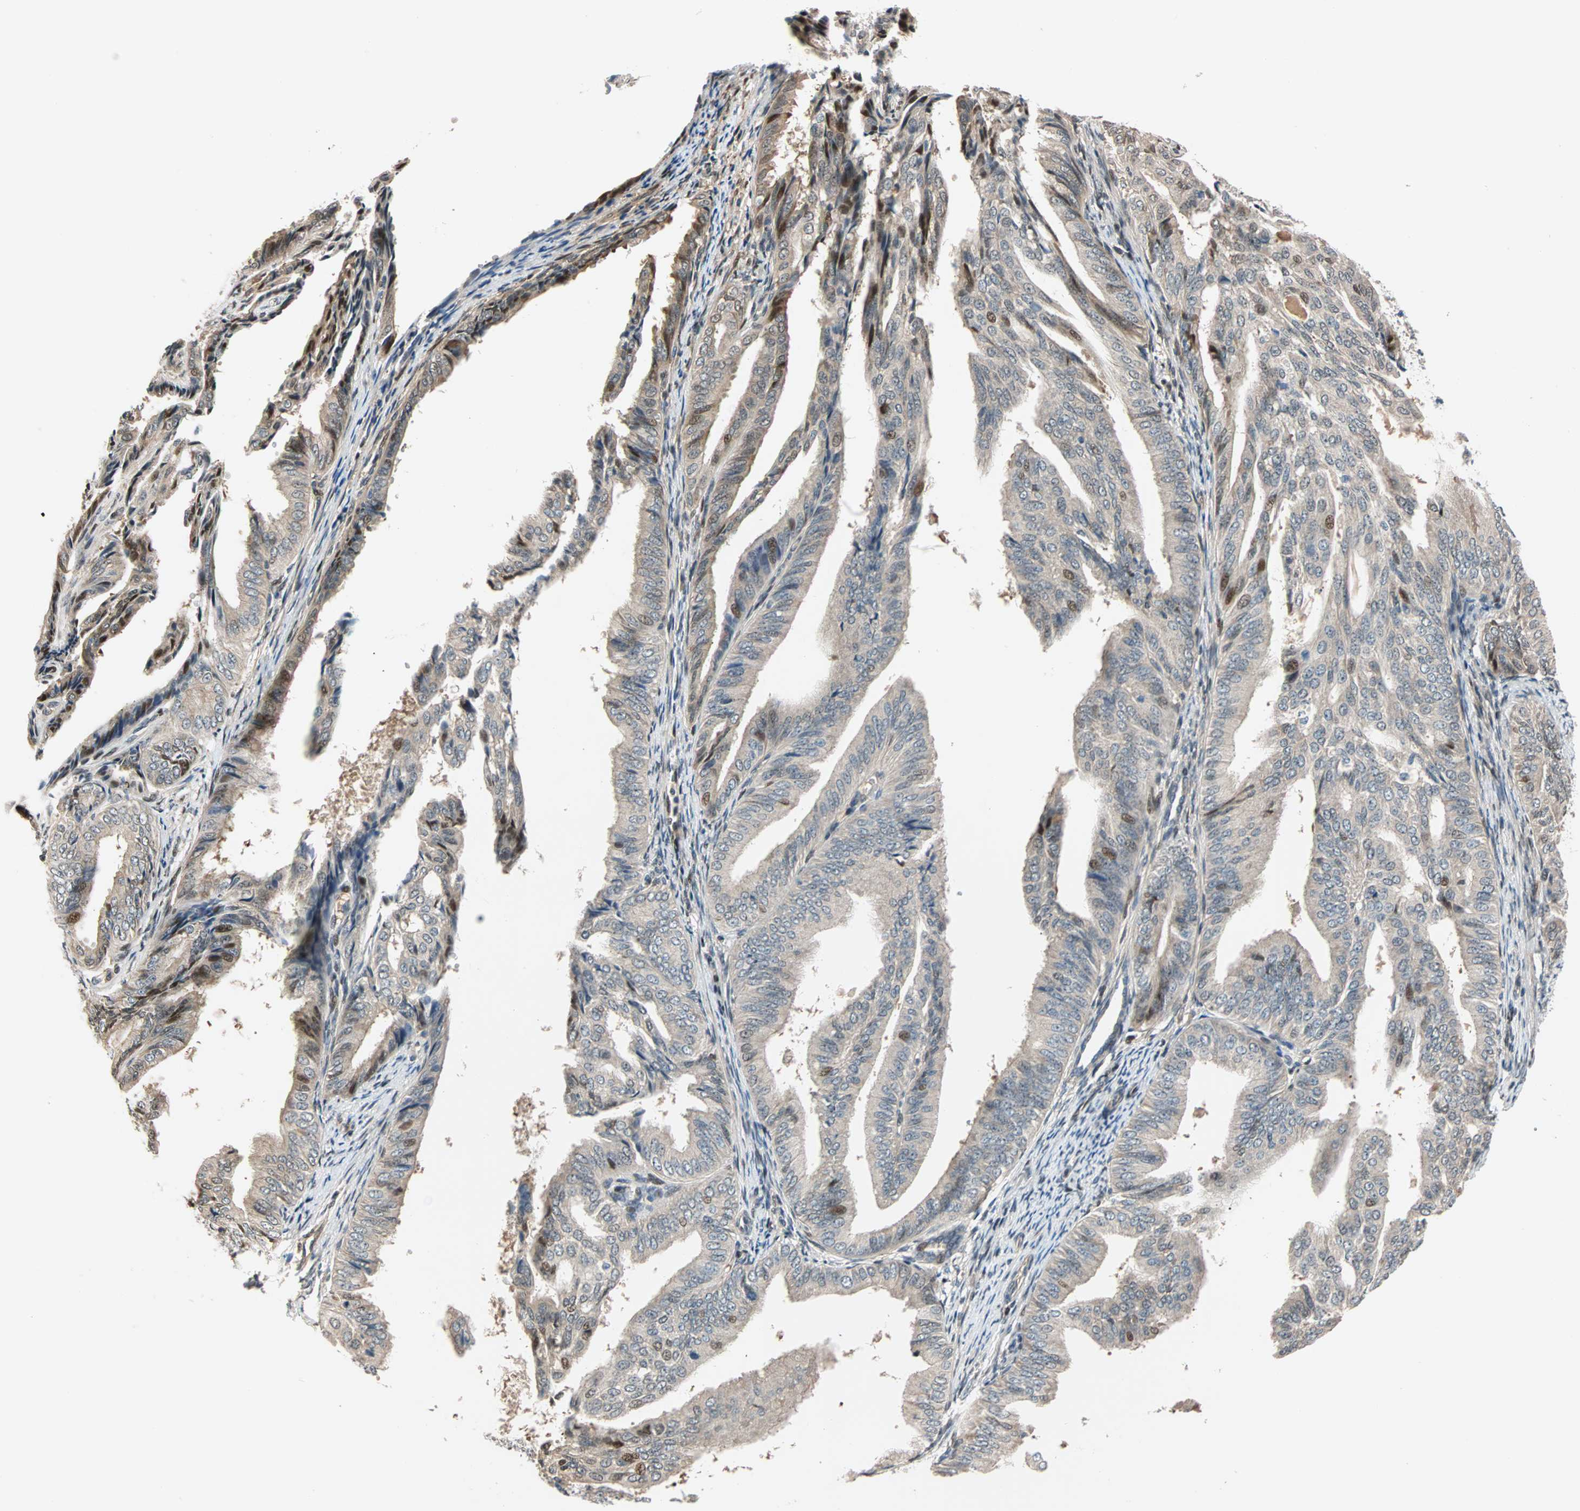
{"staining": {"intensity": "weak", "quantity": ">75%", "location": "cytoplasmic/membranous"}, "tissue": "endometrial cancer", "cell_type": "Tumor cells", "image_type": "cancer", "snomed": [{"axis": "morphology", "description": "Adenocarcinoma, NOS"}, {"axis": "topography", "description": "Endometrium"}], "caption": "Adenocarcinoma (endometrial) stained with a brown dye exhibits weak cytoplasmic/membranous positive expression in approximately >75% of tumor cells.", "gene": "HECW1", "patient": {"sex": "female", "age": 58}}